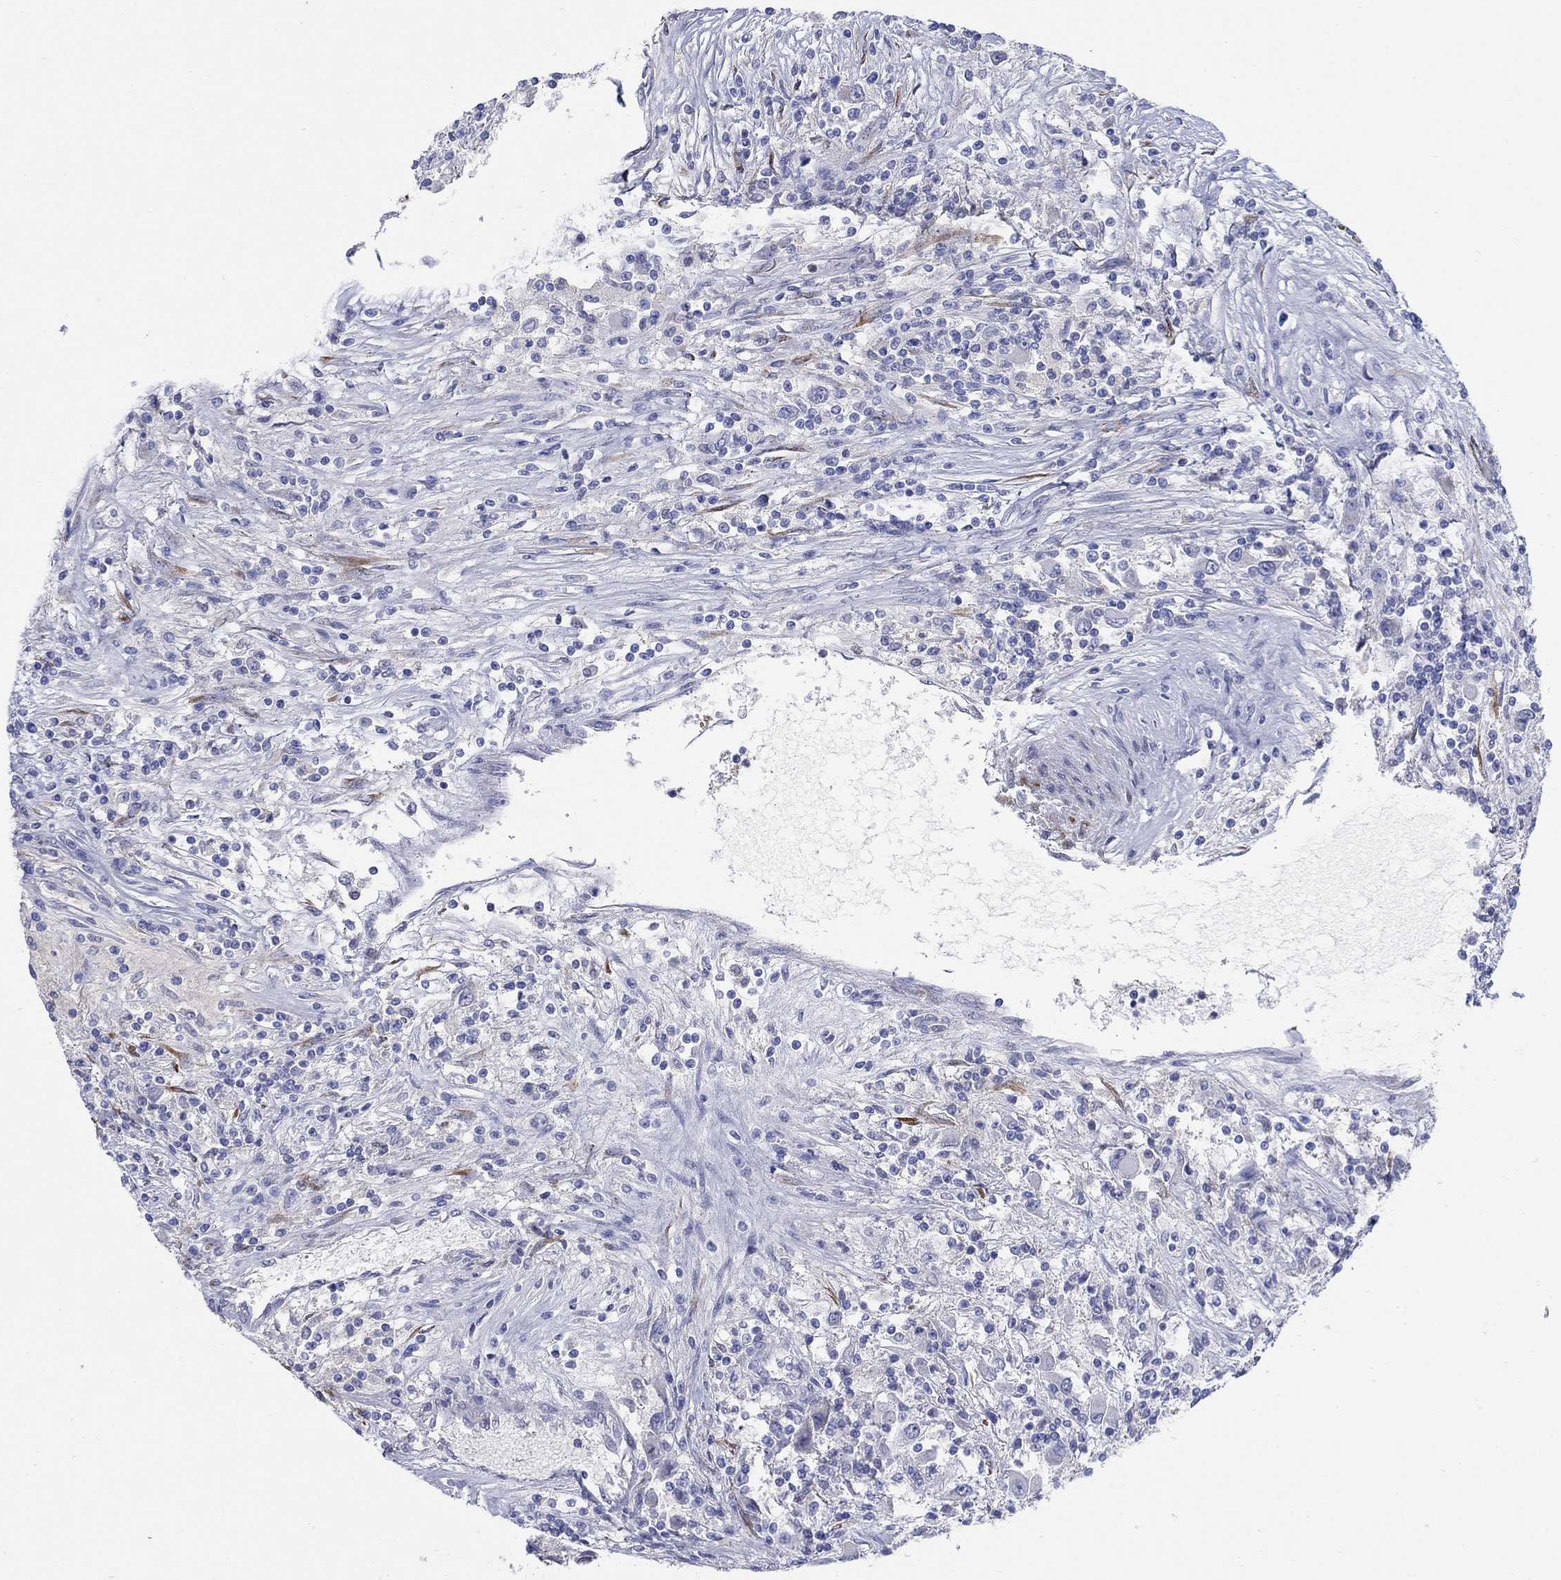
{"staining": {"intensity": "negative", "quantity": "none", "location": "none"}, "tissue": "renal cancer", "cell_type": "Tumor cells", "image_type": "cancer", "snomed": [{"axis": "morphology", "description": "Adenocarcinoma, NOS"}, {"axis": "topography", "description": "Kidney"}], "caption": "Immunohistochemical staining of human renal cancer (adenocarcinoma) exhibits no significant staining in tumor cells. (Stains: DAB immunohistochemistry with hematoxylin counter stain, Microscopy: brightfield microscopy at high magnification).", "gene": "REEP2", "patient": {"sex": "female", "age": 67}}